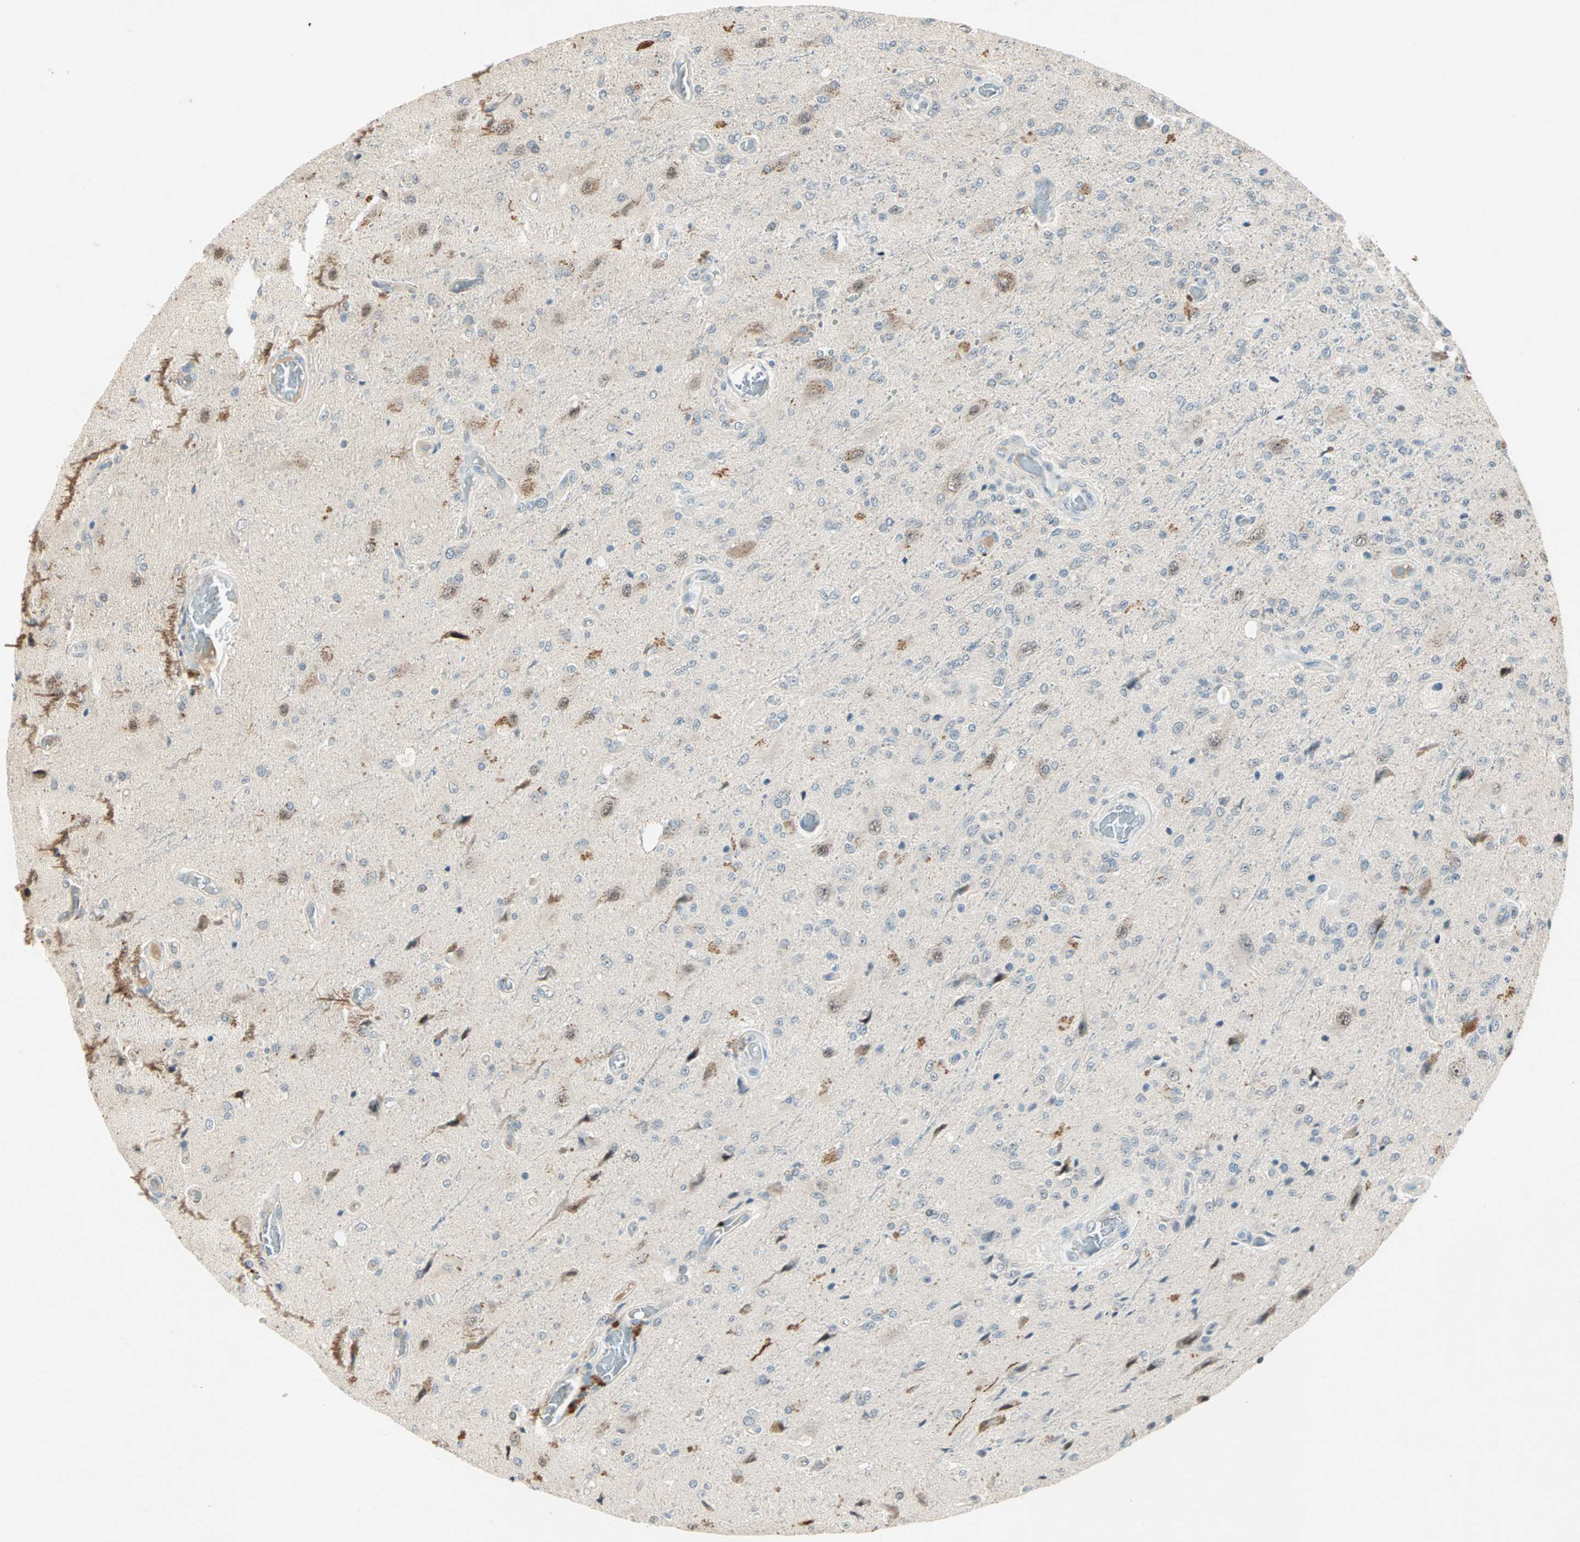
{"staining": {"intensity": "weak", "quantity": "<25%", "location": "cytoplasmic/membranous"}, "tissue": "glioma", "cell_type": "Tumor cells", "image_type": "cancer", "snomed": [{"axis": "morphology", "description": "Normal tissue, NOS"}, {"axis": "morphology", "description": "Glioma, malignant, High grade"}, {"axis": "topography", "description": "Cerebral cortex"}], "caption": "An image of glioma stained for a protein displays no brown staining in tumor cells. (DAB (3,3'-diaminobenzidine) immunohistochemistry with hematoxylin counter stain).", "gene": "RTL6", "patient": {"sex": "male", "age": 77}}